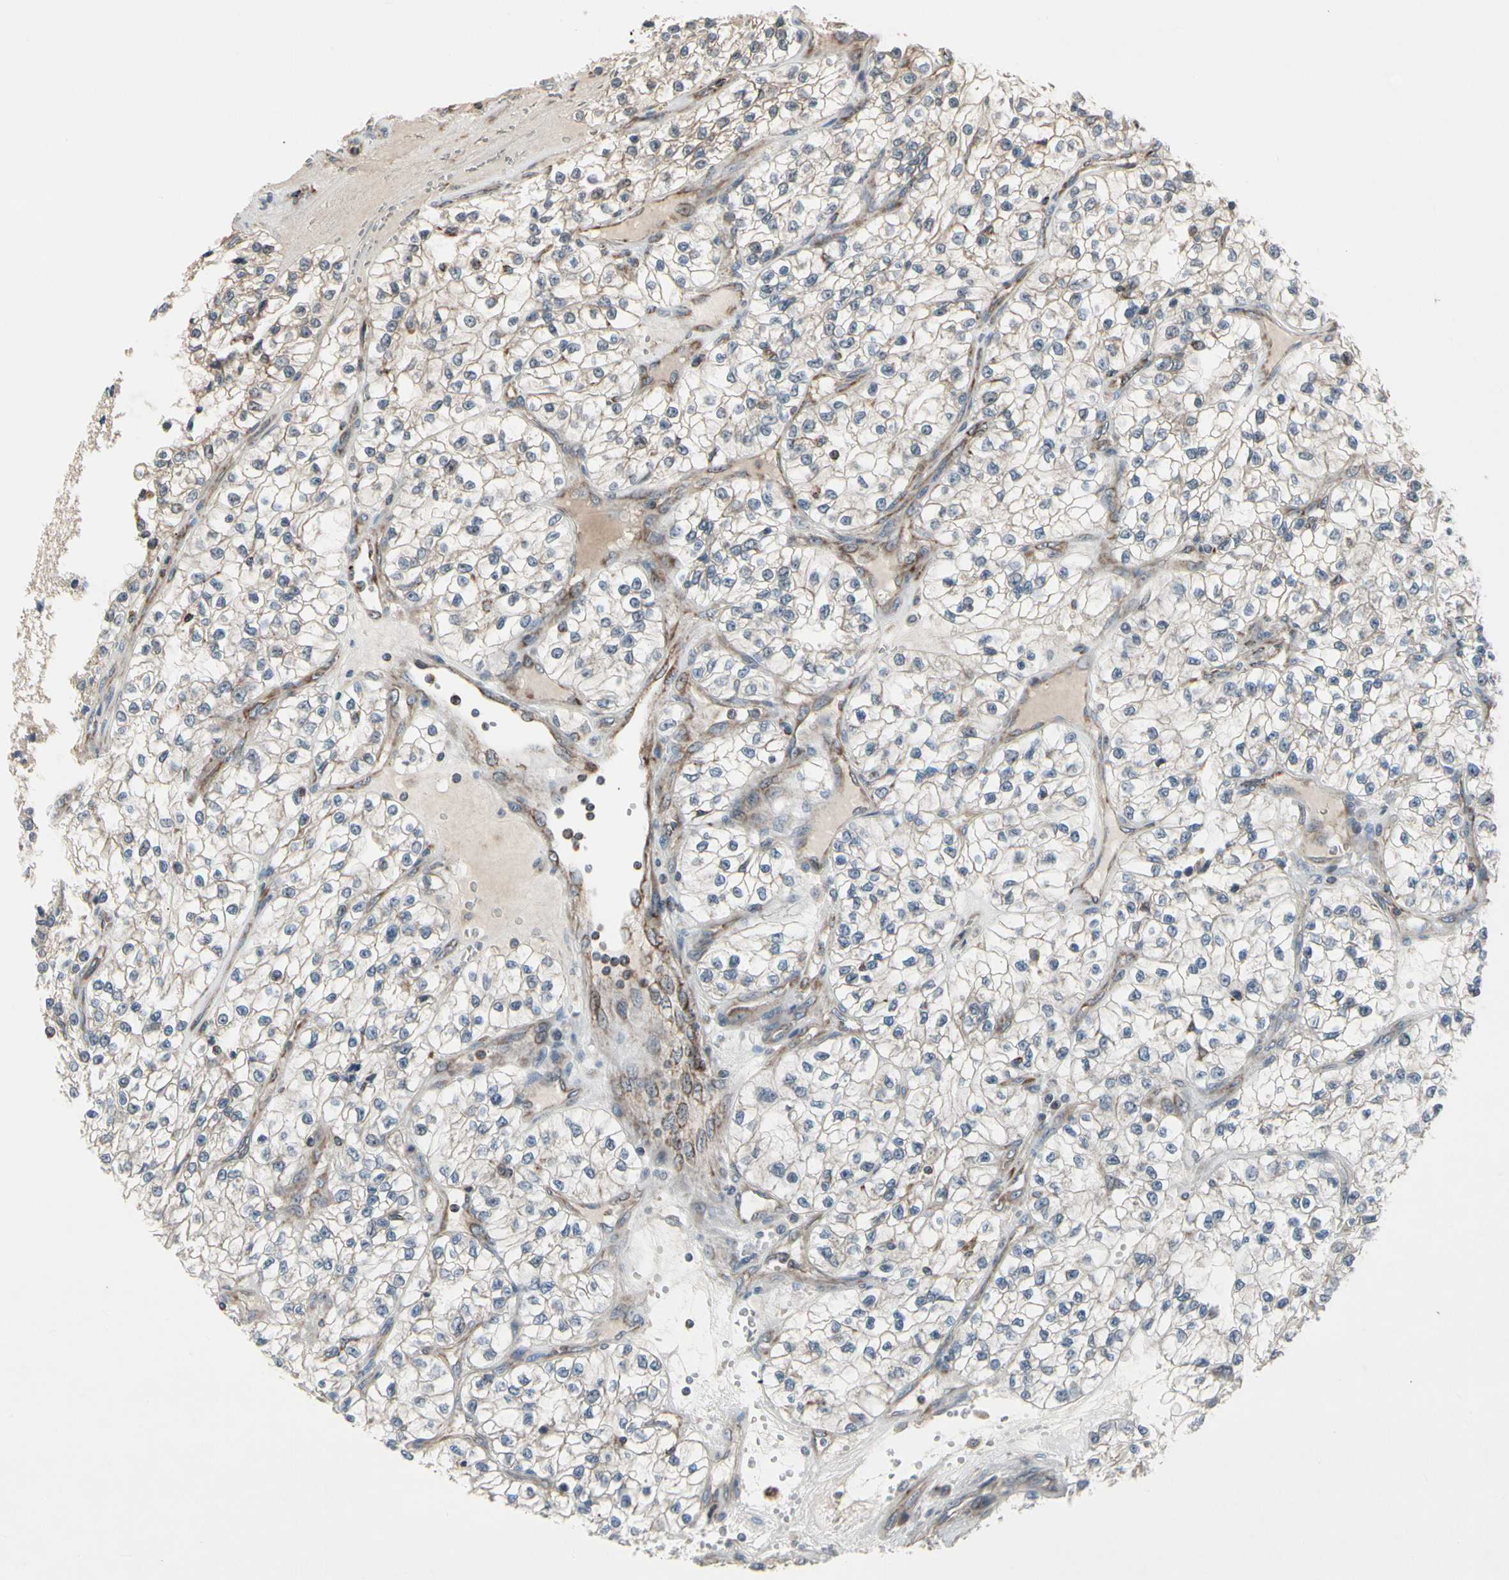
{"staining": {"intensity": "weak", "quantity": ">75%", "location": "cytoplasmic/membranous"}, "tissue": "renal cancer", "cell_type": "Tumor cells", "image_type": "cancer", "snomed": [{"axis": "morphology", "description": "Adenocarcinoma, NOS"}, {"axis": "topography", "description": "Kidney"}], "caption": "Immunohistochemical staining of human renal cancer (adenocarcinoma) exhibits weak cytoplasmic/membranous protein expression in about >75% of tumor cells. The protein of interest is shown in brown color, while the nuclei are stained blue.", "gene": "CPT1A", "patient": {"sex": "female", "age": 57}}